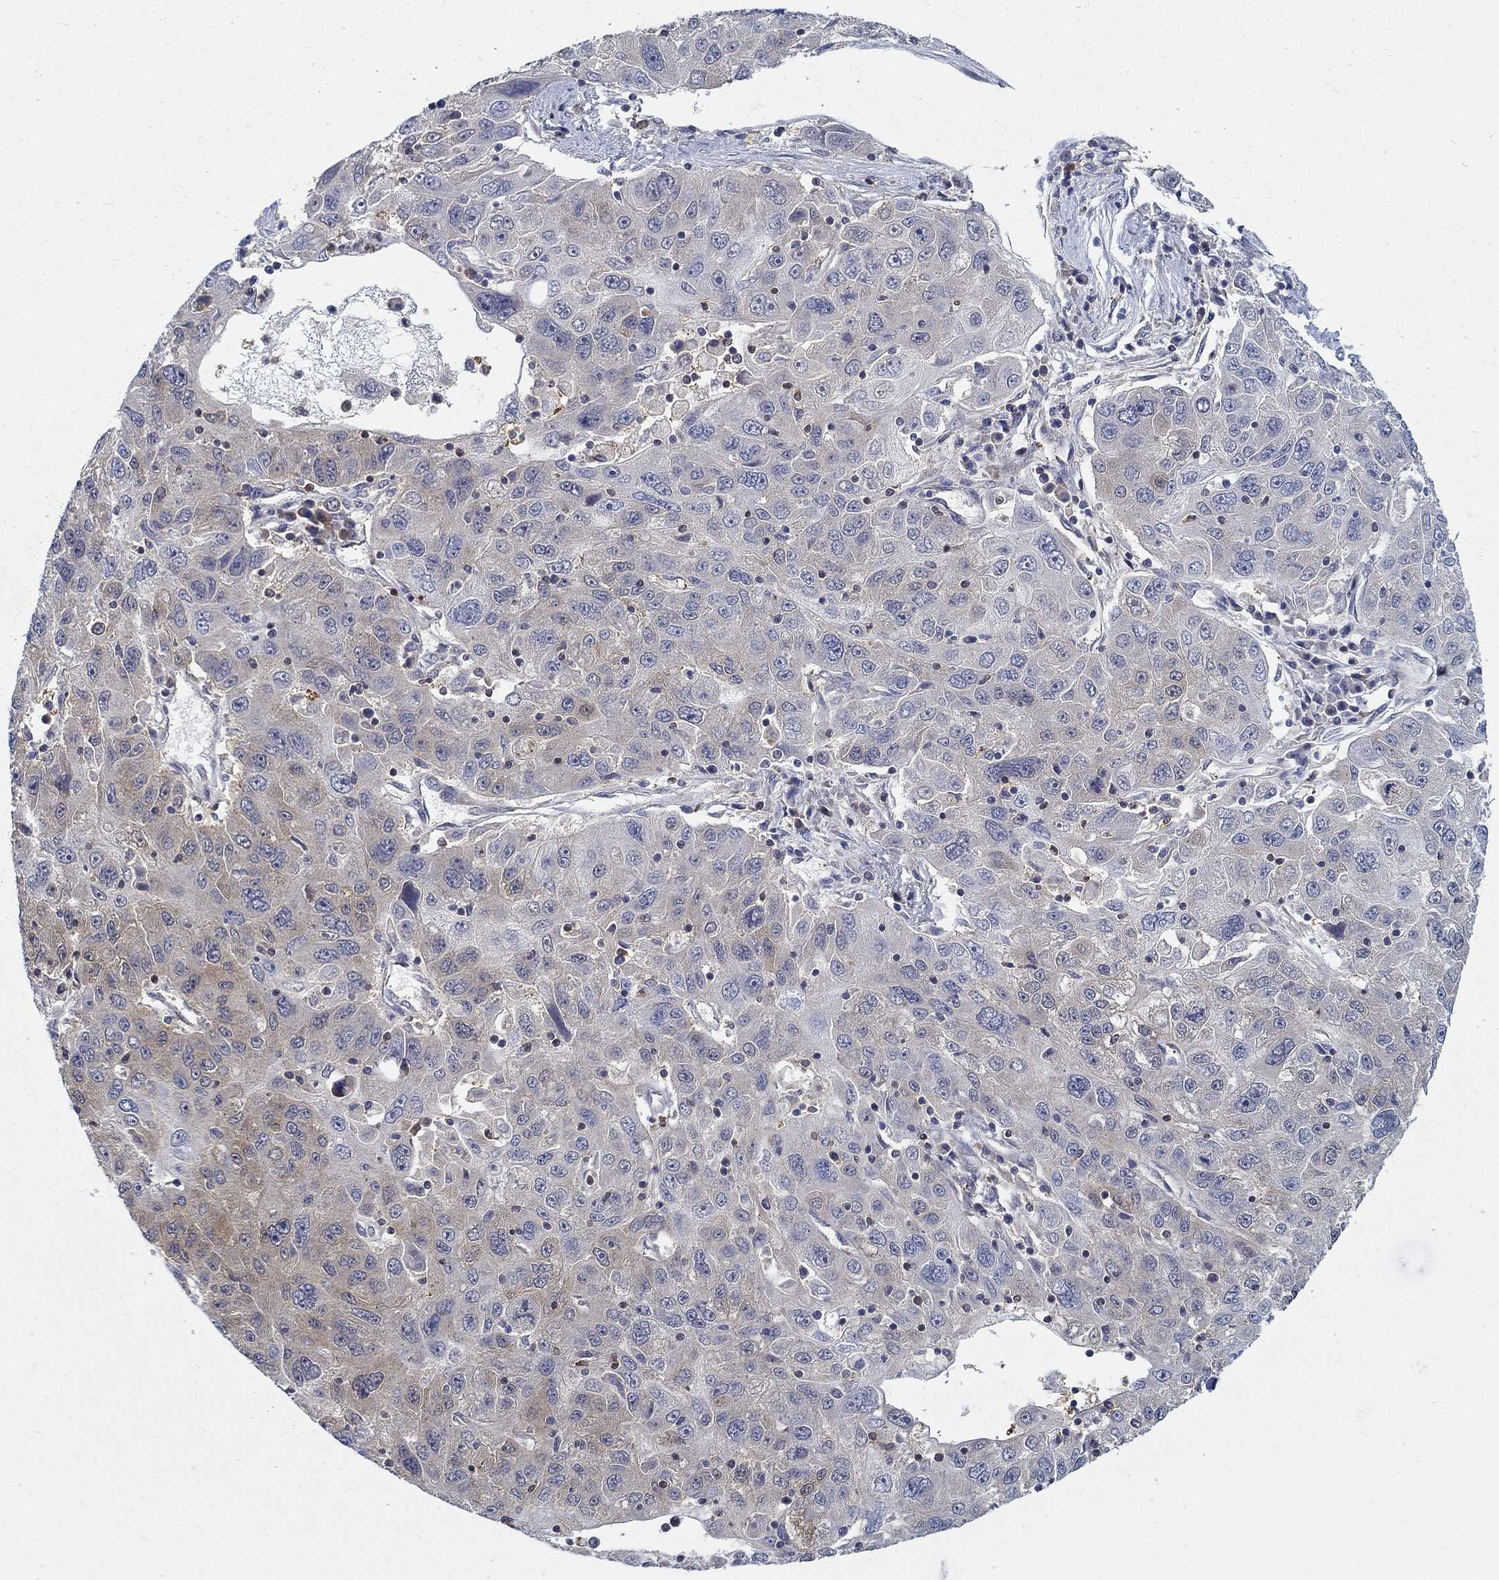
{"staining": {"intensity": "negative", "quantity": "none", "location": "none"}, "tissue": "stomach cancer", "cell_type": "Tumor cells", "image_type": "cancer", "snomed": [{"axis": "morphology", "description": "Adenocarcinoma, NOS"}, {"axis": "topography", "description": "Stomach"}], "caption": "Immunohistochemistry (IHC) of human stomach cancer exhibits no expression in tumor cells.", "gene": "ZNF594", "patient": {"sex": "male", "age": 56}}